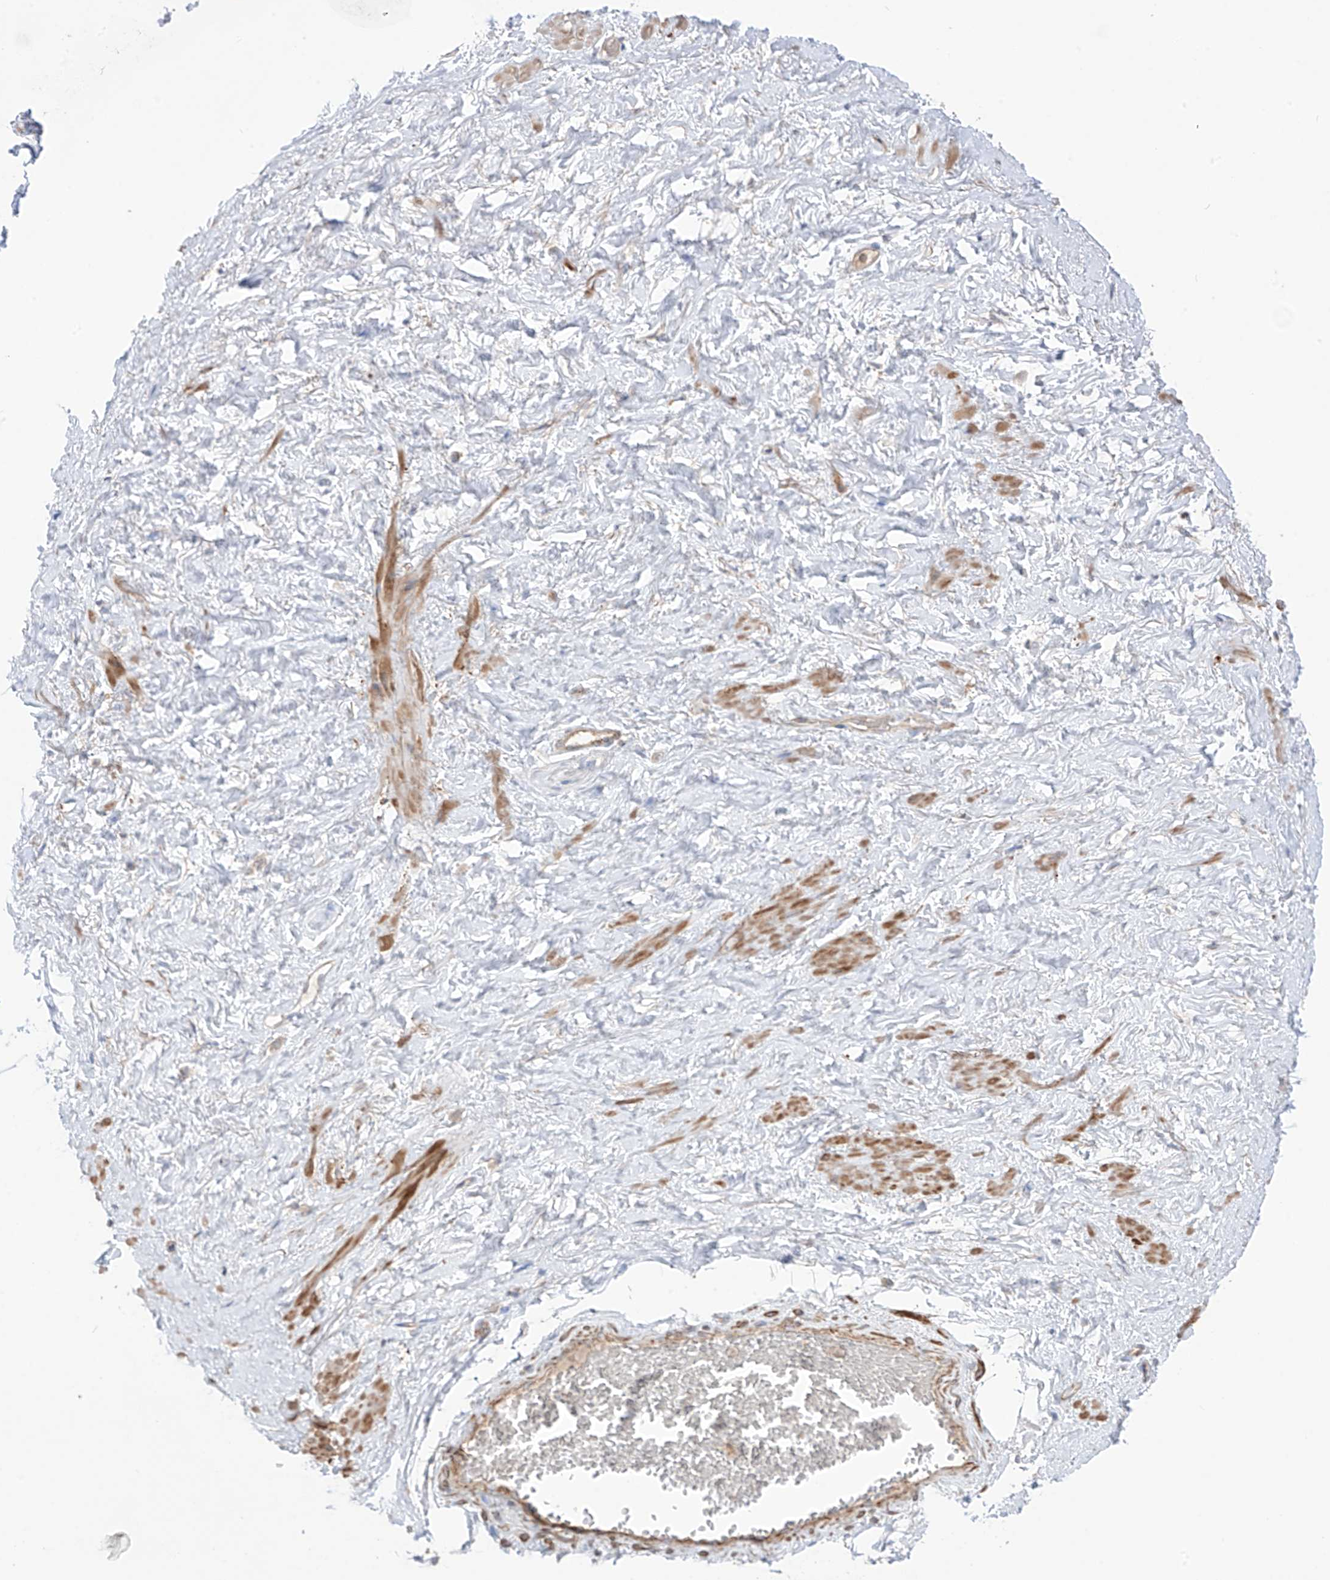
{"staining": {"intensity": "negative", "quantity": "none", "location": "none"}, "tissue": "adipose tissue", "cell_type": "Adipocytes", "image_type": "normal", "snomed": [{"axis": "morphology", "description": "Normal tissue, NOS"}, {"axis": "morphology", "description": "Adenocarcinoma, Low grade"}, {"axis": "topography", "description": "Prostate"}, {"axis": "topography", "description": "Peripheral nerve tissue"}], "caption": "Immunohistochemistry (IHC) histopathology image of unremarkable human adipose tissue stained for a protein (brown), which demonstrates no staining in adipocytes. (Stains: DAB IHC with hematoxylin counter stain, Microscopy: brightfield microscopy at high magnification).", "gene": "TRMU", "patient": {"sex": "male", "age": 63}}